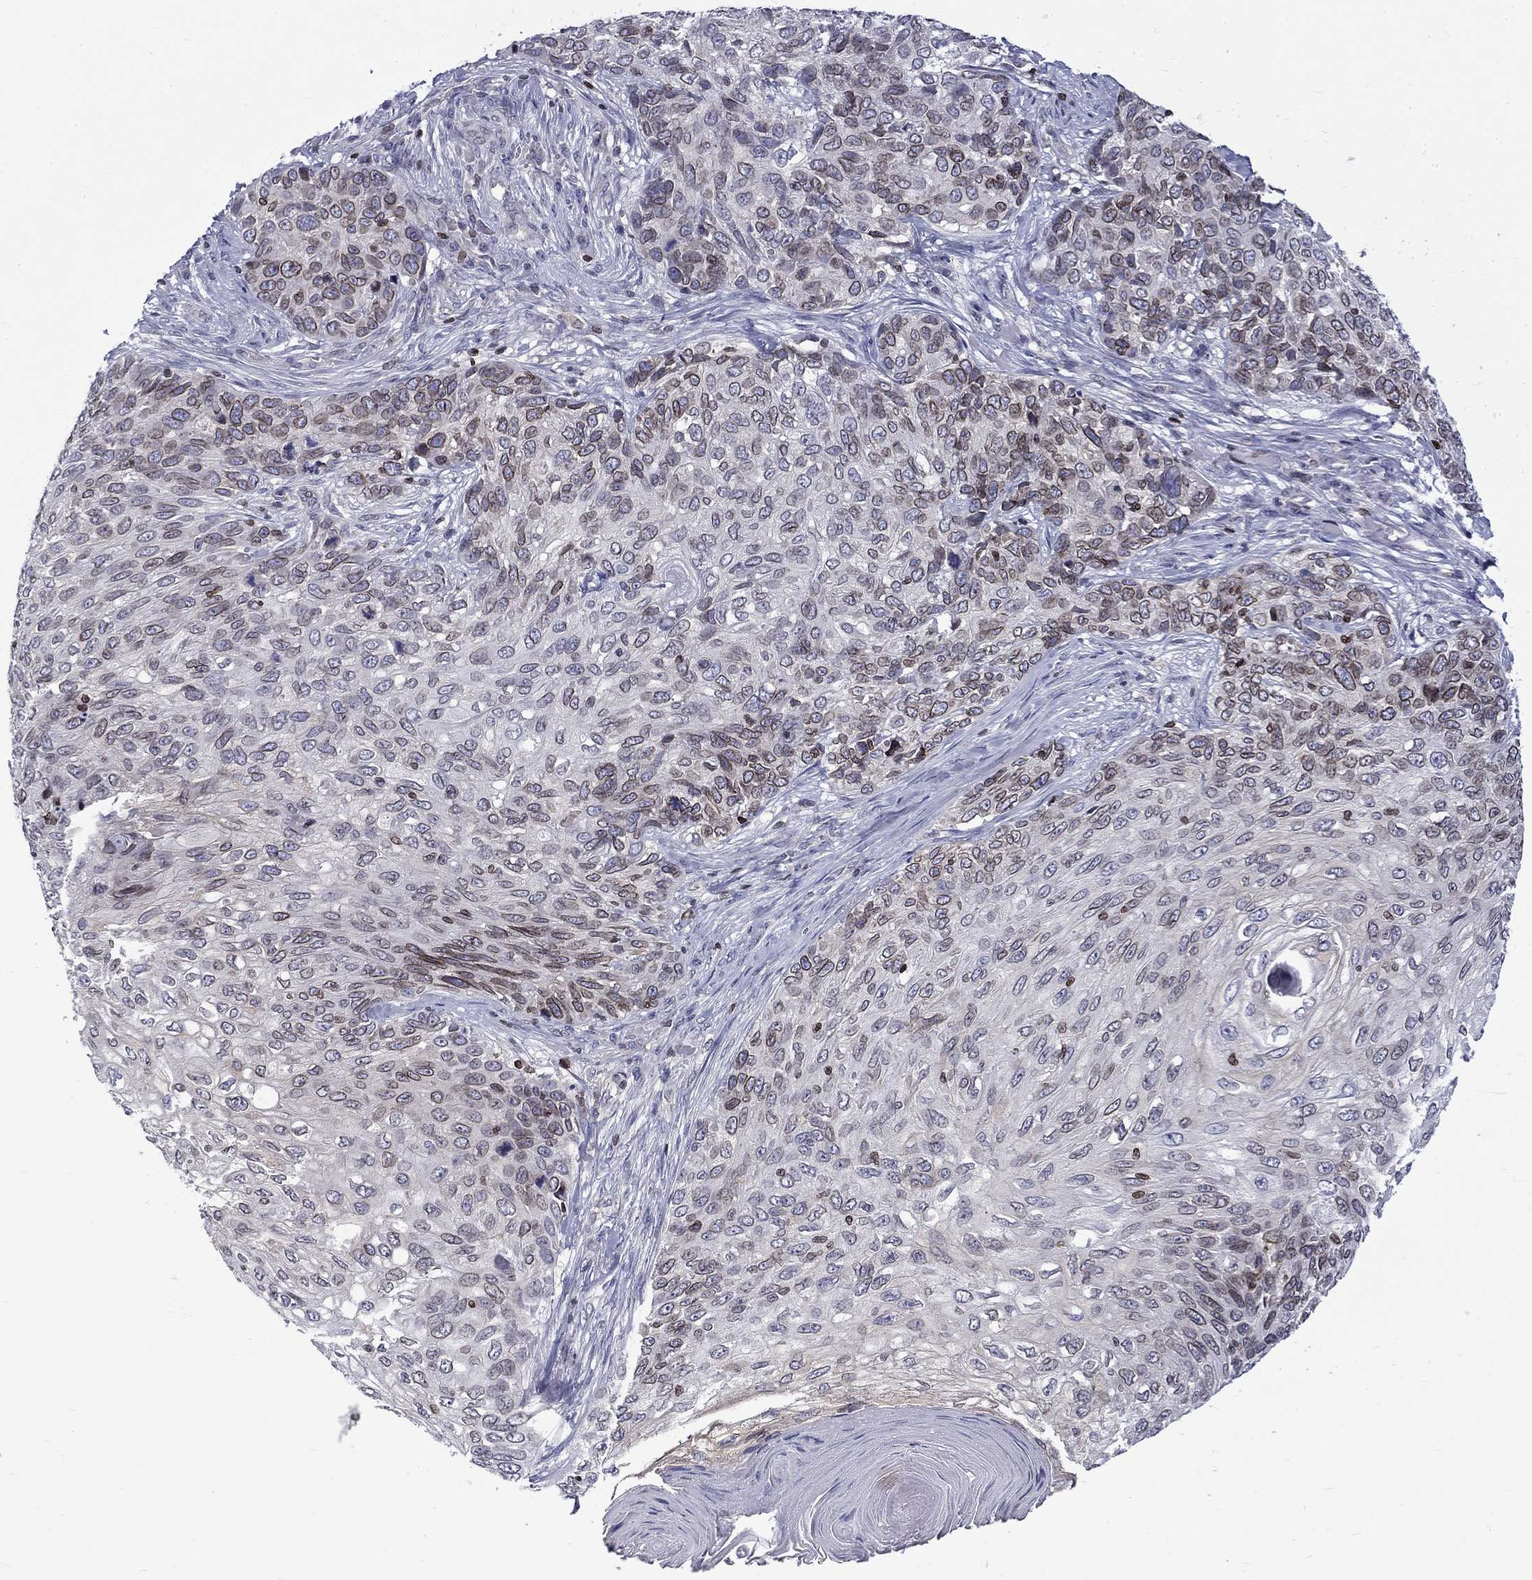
{"staining": {"intensity": "strong", "quantity": "<25%", "location": "cytoplasmic/membranous,nuclear"}, "tissue": "skin cancer", "cell_type": "Tumor cells", "image_type": "cancer", "snomed": [{"axis": "morphology", "description": "Squamous cell carcinoma, NOS"}, {"axis": "topography", "description": "Skin"}], "caption": "Immunohistochemistry (IHC) histopathology image of neoplastic tissue: skin squamous cell carcinoma stained using immunohistochemistry (IHC) demonstrates medium levels of strong protein expression localized specifically in the cytoplasmic/membranous and nuclear of tumor cells, appearing as a cytoplasmic/membranous and nuclear brown color.", "gene": "SLA", "patient": {"sex": "male", "age": 92}}